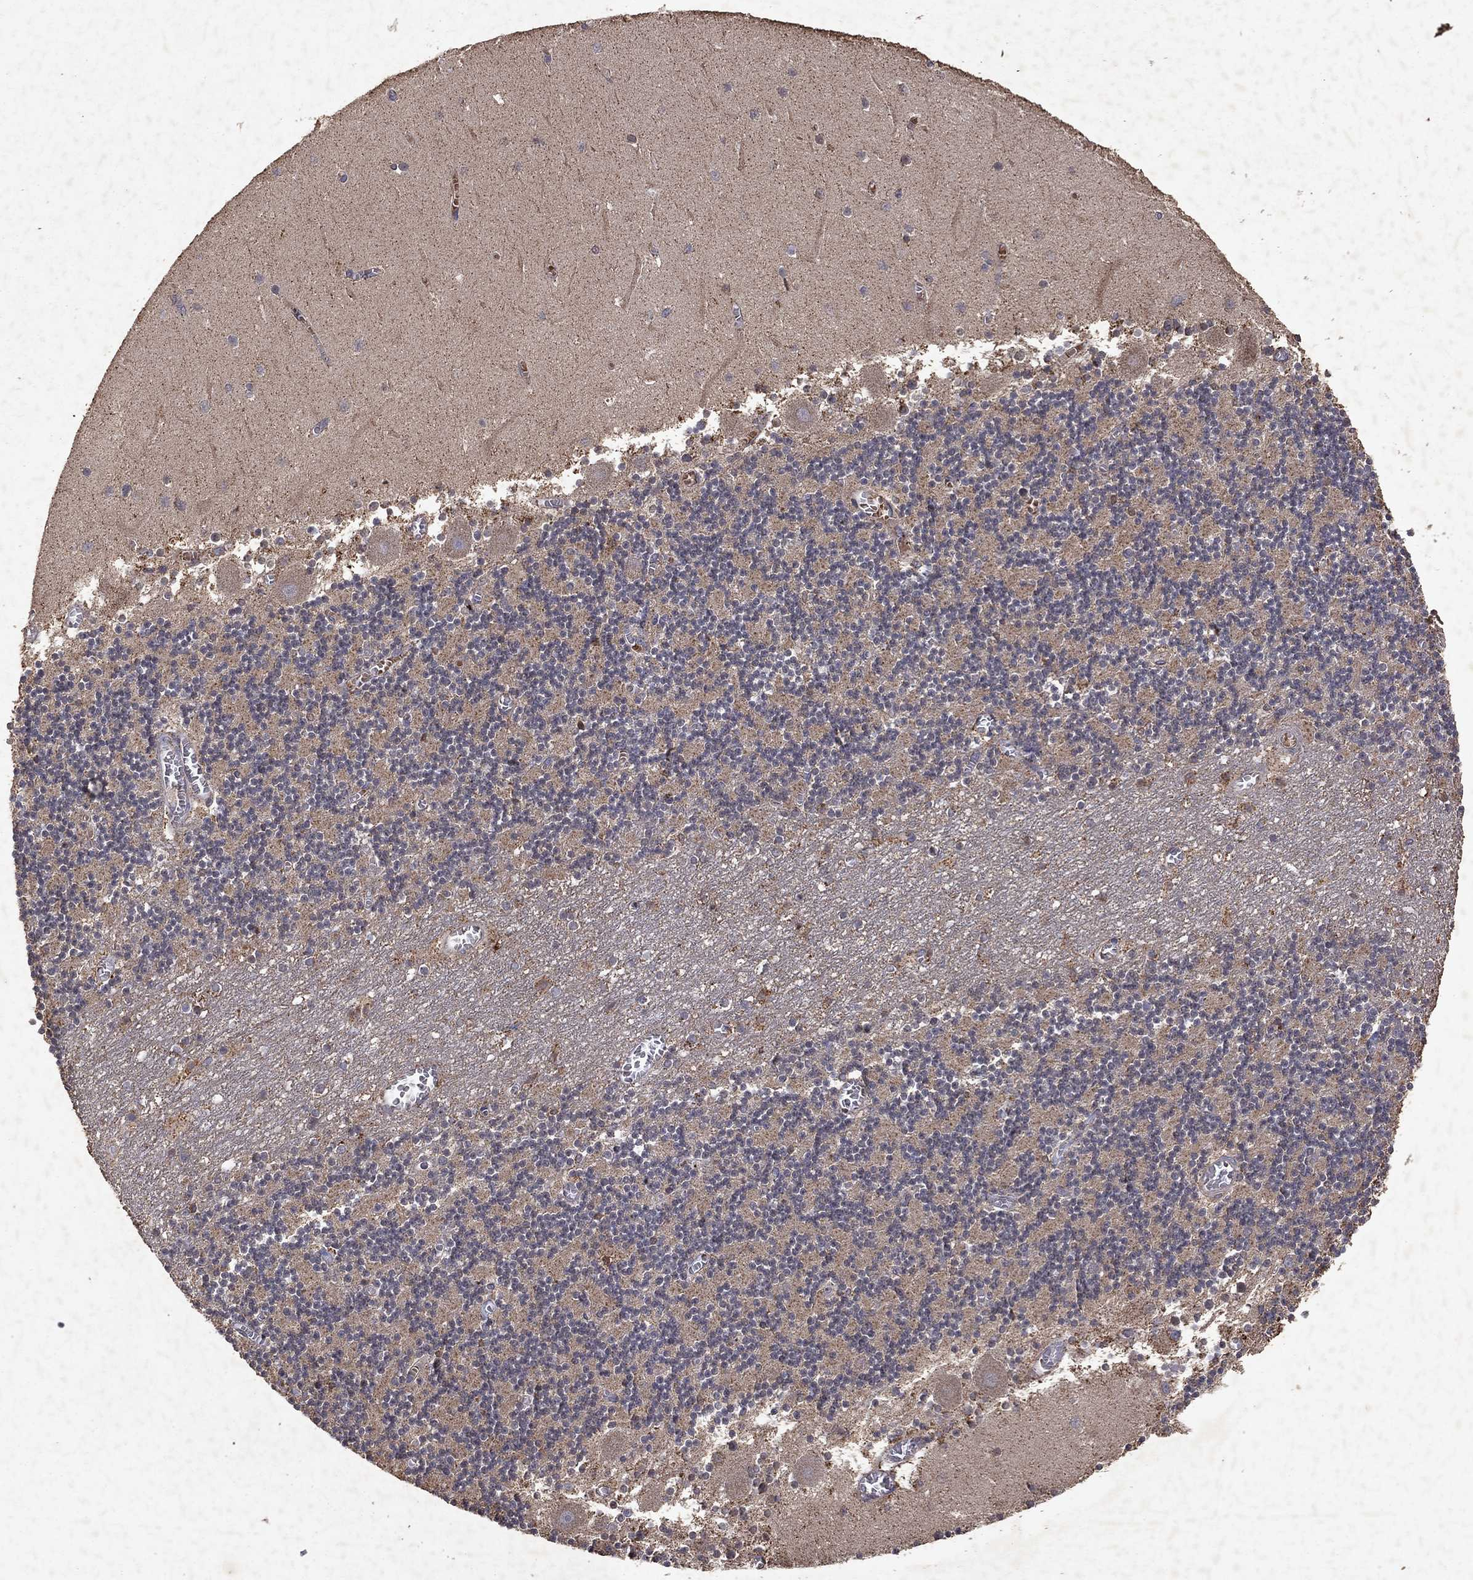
{"staining": {"intensity": "negative", "quantity": "none", "location": "none"}, "tissue": "cerebellum", "cell_type": "Cells in granular layer", "image_type": "normal", "snomed": [{"axis": "morphology", "description": "Normal tissue, NOS"}, {"axis": "topography", "description": "Cerebellum"}], "caption": "A high-resolution image shows IHC staining of unremarkable cerebellum, which shows no significant positivity in cells in granular layer. (DAB immunohistochemistry (IHC), high magnification).", "gene": "PYROXD2", "patient": {"sex": "female", "age": 28}}